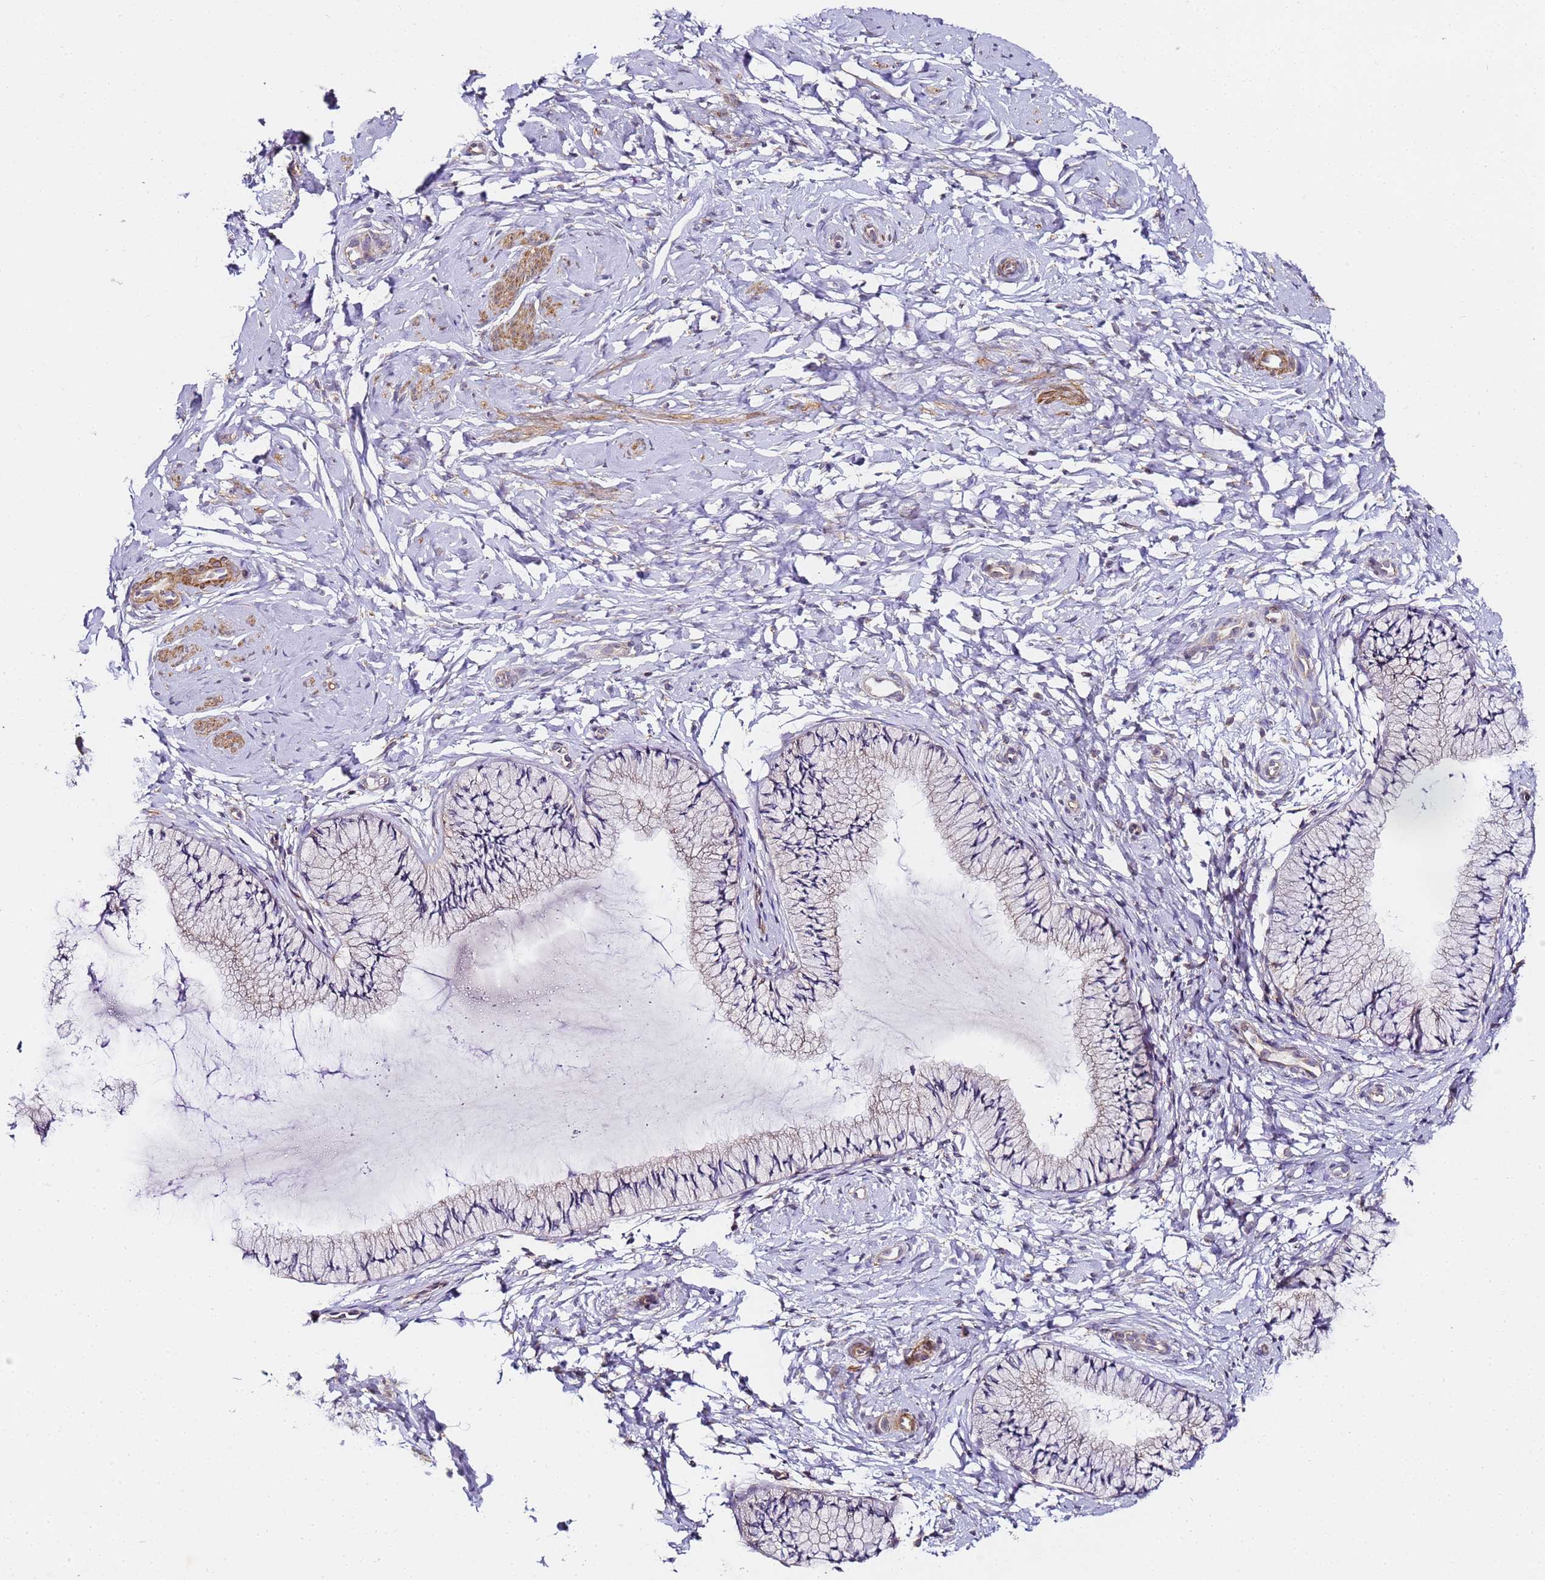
{"staining": {"intensity": "negative", "quantity": "none", "location": "none"}, "tissue": "cervix", "cell_type": "Glandular cells", "image_type": "normal", "snomed": [{"axis": "morphology", "description": "Normal tissue, NOS"}, {"axis": "topography", "description": "Cervix"}], "caption": "Glandular cells are negative for protein expression in unremarkable human cervix.", "gene": "RPL13A", "patient": {"sex": "female", "age": 33}}